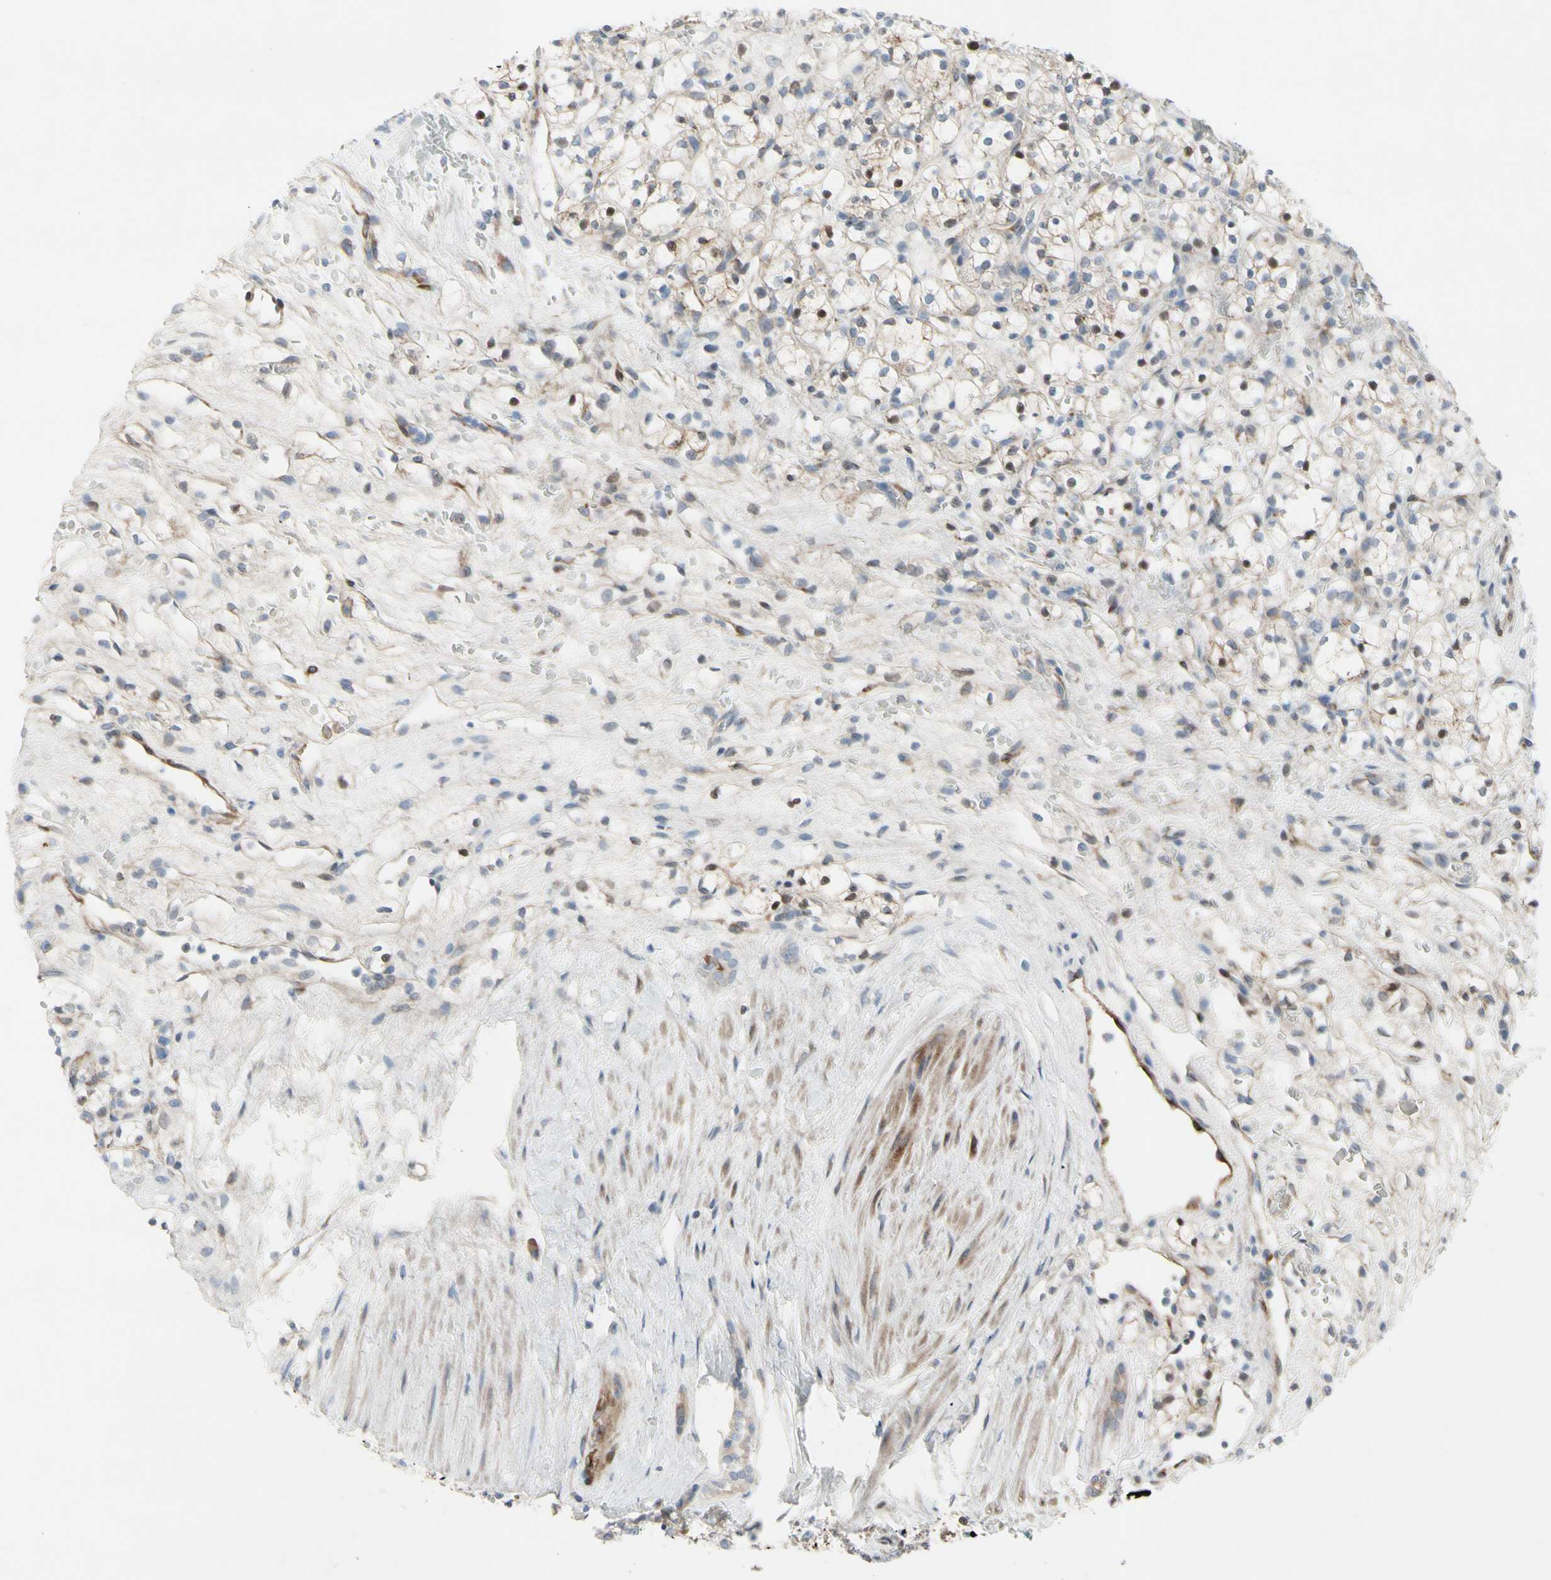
{"staining": {"intensity": "moderate", "quantity": "<25%", "location": "nuclear"}, "tissue": "renal cancer", "cell_type": "Tumor cells", "image_type": "cancer", "snomed": [{"axis": "morphology", "description": "Adenocarcinoma, NOS"}, {"axis": "topography", "description": "Kidney"}], "caption": "Protein staining reveals moderate nuclear expression in approximately <25% of tumor cells in renal cancer. (DAB (3,3'-diaminobenzidine) IHC, brown staining for protein, blue staining for nuclei).", "gene": "MAP2", "patient": {"sex": "female", "age": 60}}